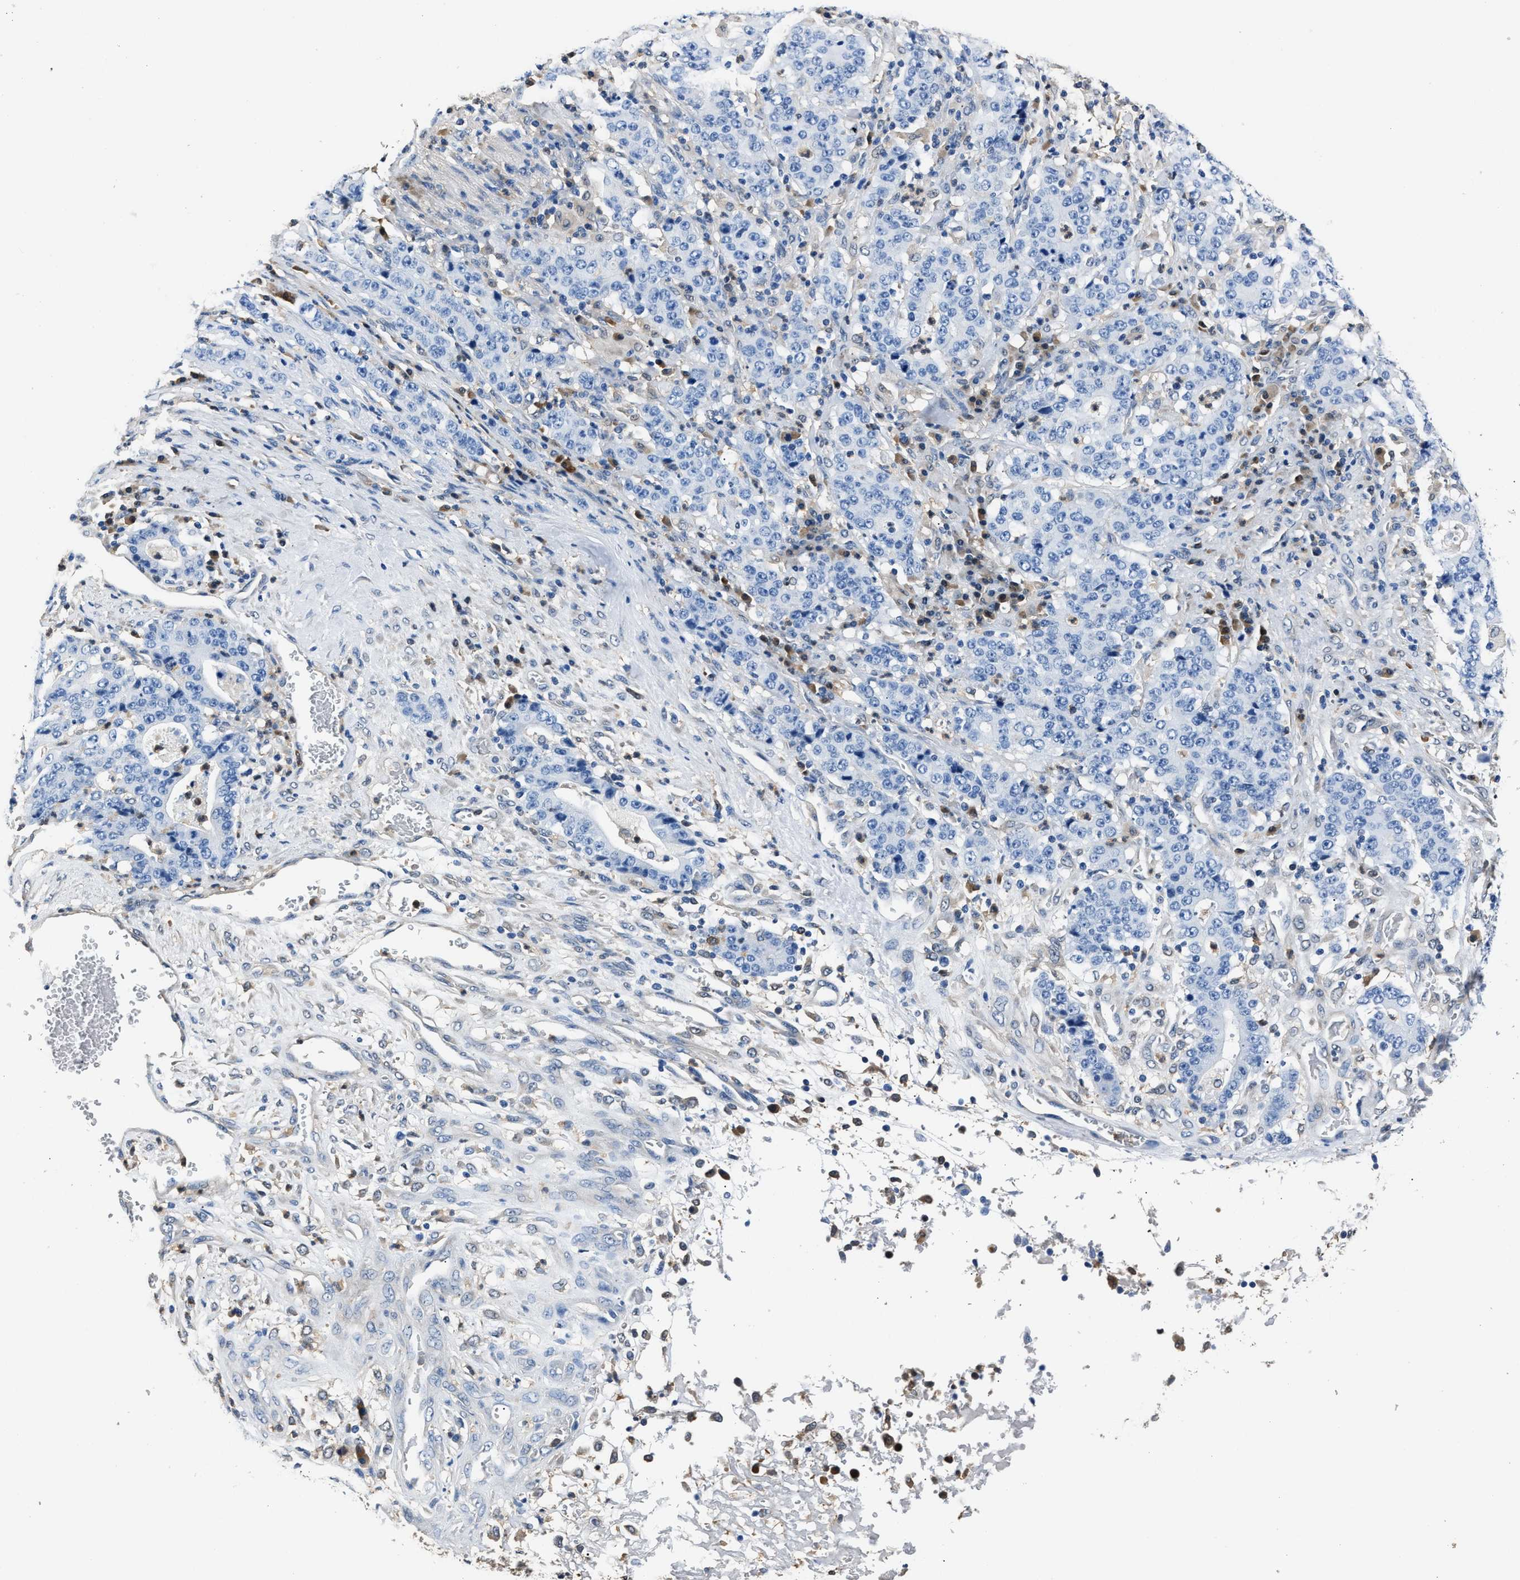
{"staining": {"intensity": "negative", "quantity": "none", "location": "none"}, "tissue": "stomach cancer", "cell_type": "Tumor cells", "image_type": "cancer", "snomed": [{"axis": "morphology", "description": "Normal tissue, NOS"}, {"axis": "morphology", "description": "Adenocarcinoma, NOS"}, {"axis": "topography", "description": "Stomach, upper"}, {"axis": "topography", "description": "Stomach"}], "caption": "This is an immunohistochemistry (IHC) photomicrograph of stomach adenocarcinoma. There is no positivity in tumor cells.", "gene": "GSTP1", "patient": {"sex": "male", "age": 59}}